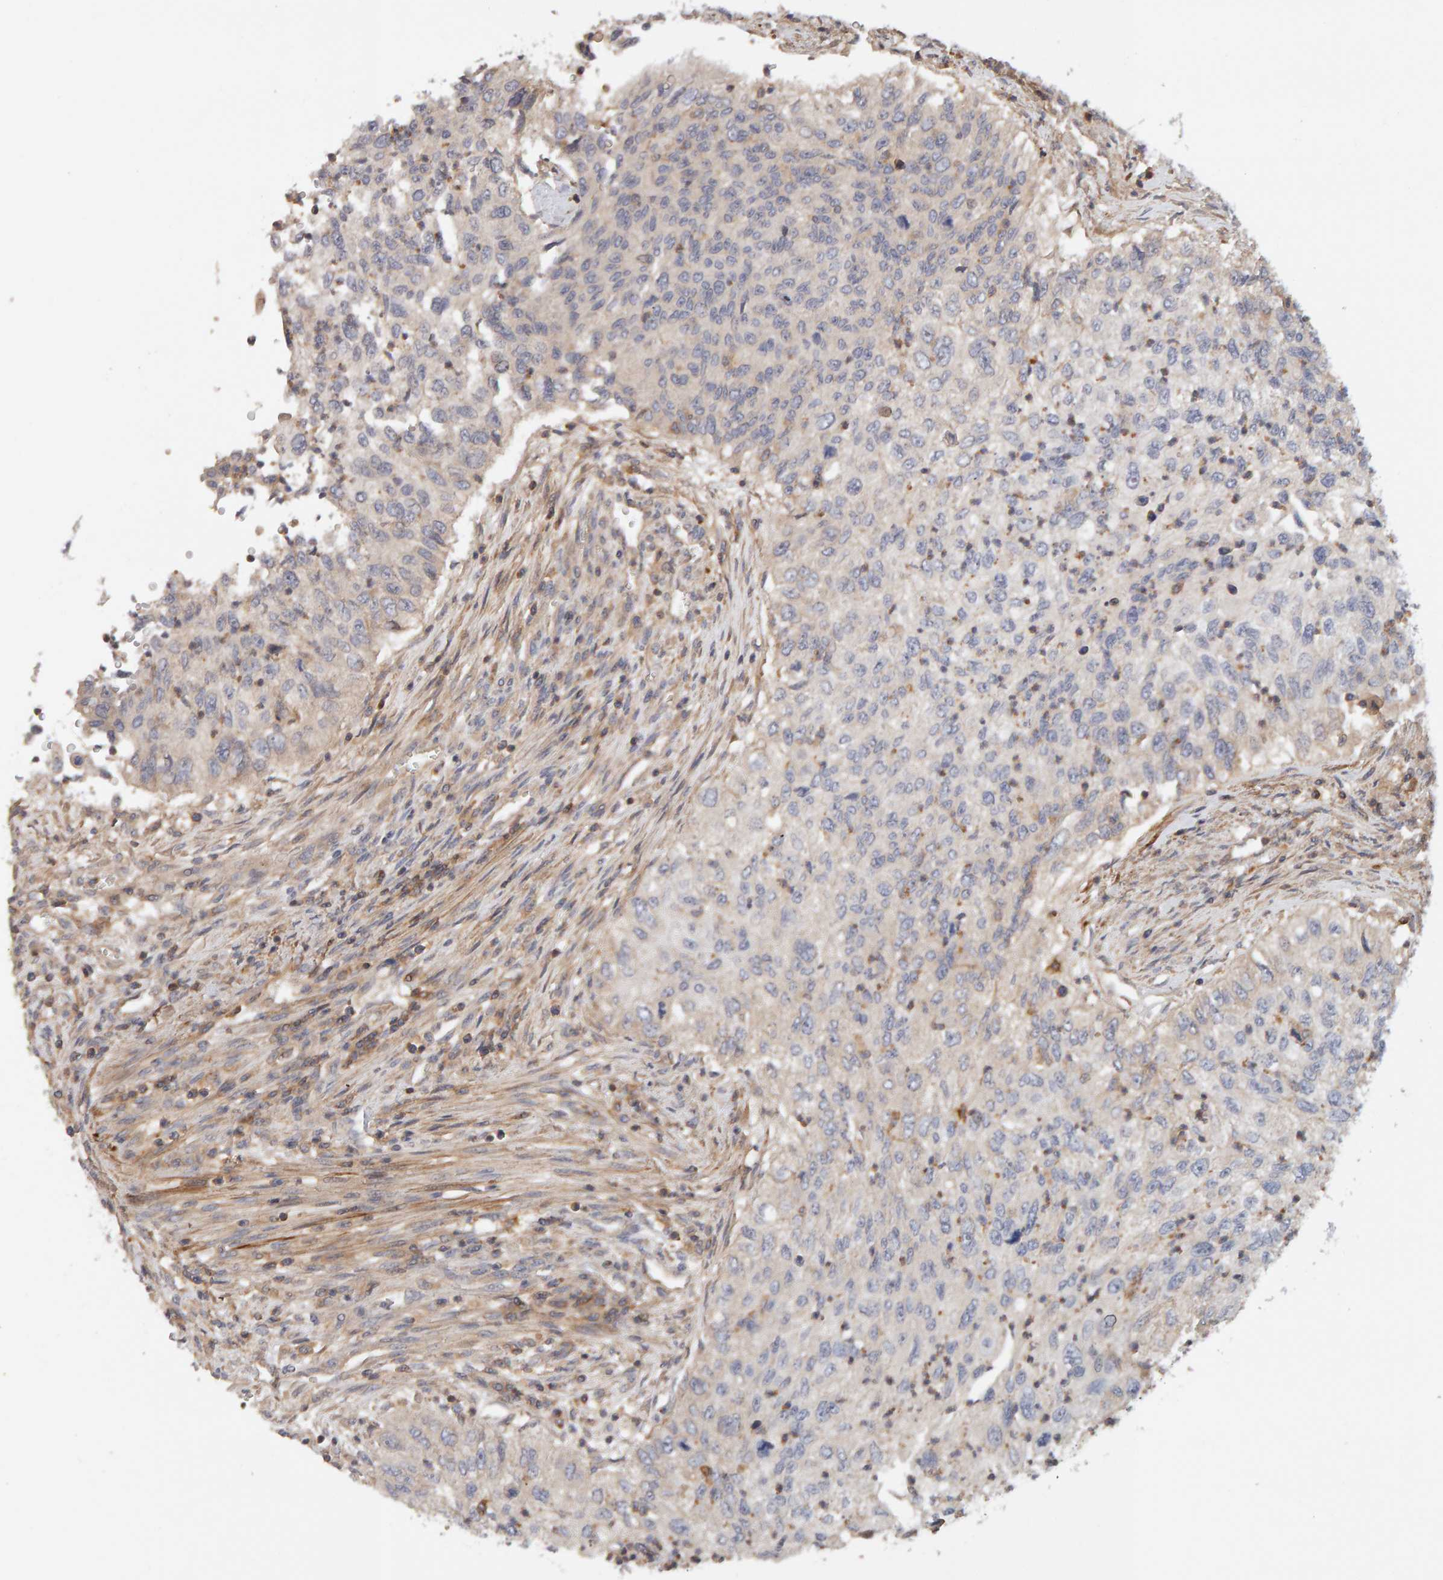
{"staining": {"intensity": "negative", "quantity": "none", "location": "none"}, "tissue": "urothelial cancer", "cell_type": "Tumor cells", "image_type": "cancer", "snomed": [{"axis": "morphology", "description": "Urothelial carcinoma, High grade"}, {"axis": "topography", "description": "Urinary bladder"}], "caption": "DAB immunohistochemical staining of human urothelial cancer displays no significant positivity in tumor cells.", "gene": "NUDCD1", "patient": {"sex": "female", "age": 60}}